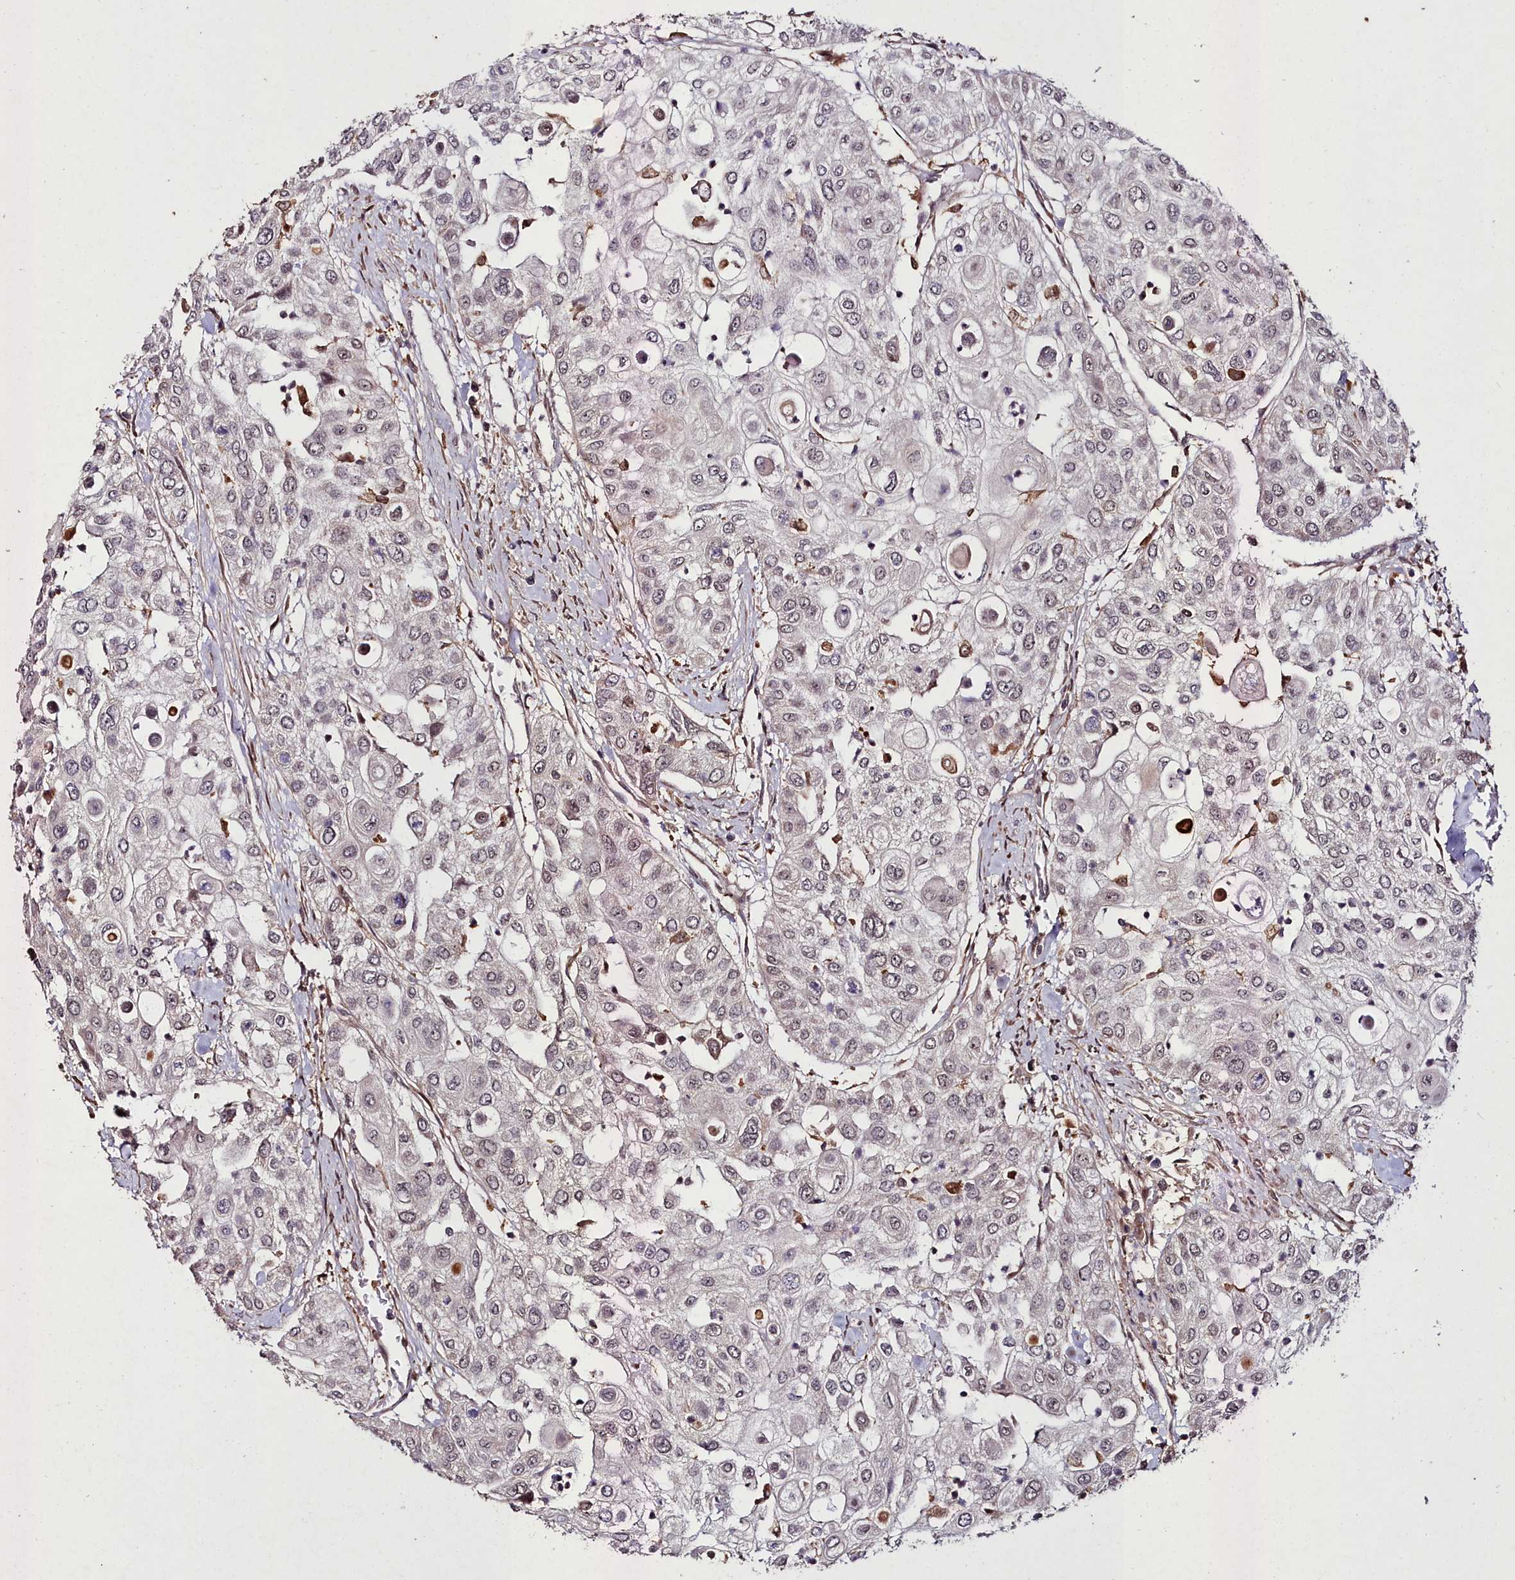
{"staining": {"intensity": "negative", "quantity": "none", "location": "none"}, "tissue": "urothelial cancer", "cell_type": "Tumor cells", "image_type": "cancer", "snomed": [{"axis": "morphology", "description": "Urothelial carcinoma, High grade"}, {"axis": "topography", "description": "Urinary bladder"}], "caption": "Immunohistochemical staining of urothelial carcinoma (high-grade) shows no significant expression in tumor cells.", "gene": "CXXC1", "patient": {"sex": "female", "age": 79}}